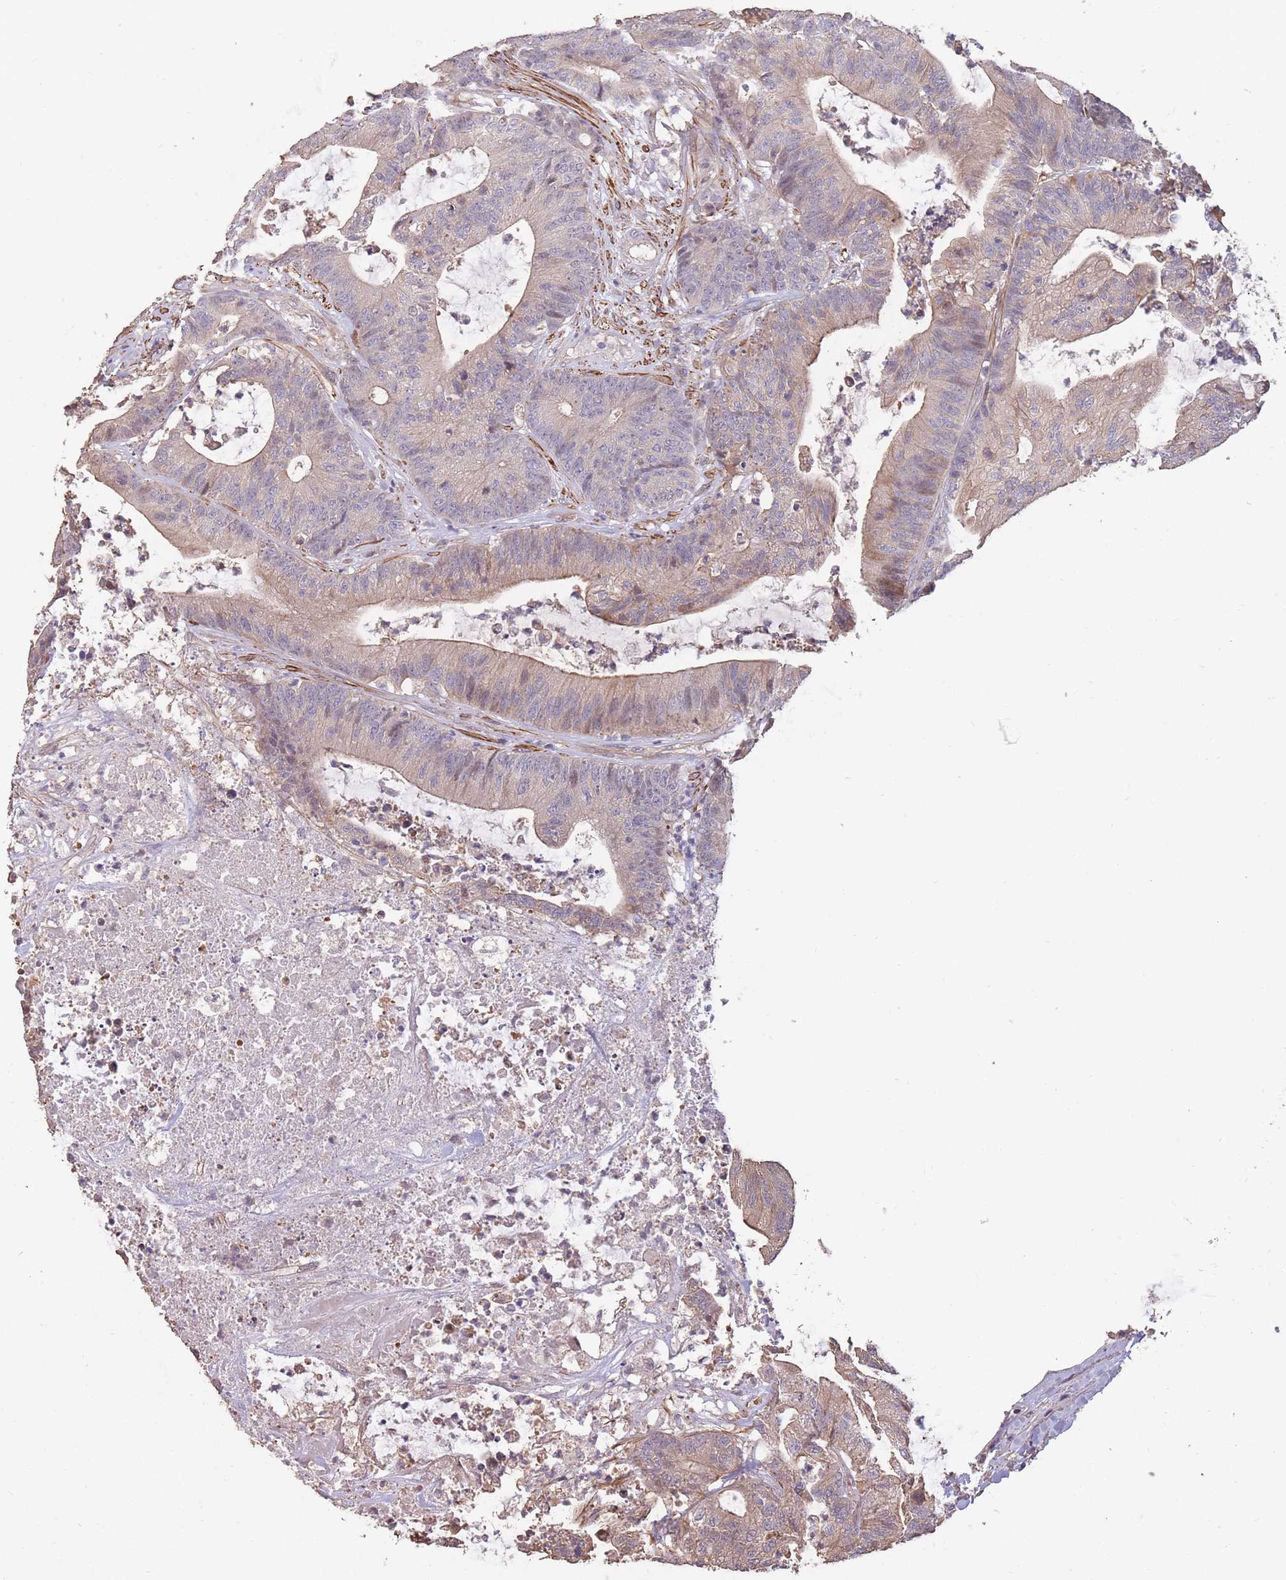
{"staining": {"intensity": "moderate", "quantity": "<25%", "location": "cytoplasmic/membranous"}, "tissue": "colorectal cancer", "cell_type": "Tumor cells", "image_type": "cancer", "snomed": [{"axis": "morphology", "description": "Adenocarcinoma, NOS"}, {"axis": "topography", "description": "Colon"}], "caption": "A histopathology image of adenocarcinoma (colorectal) stained for a protein reveals moderate cytoplasmic/membranous brown staining in tumor cells.", "gene": "NLRC4", "patient": {"sex": "female", "age": 84}}